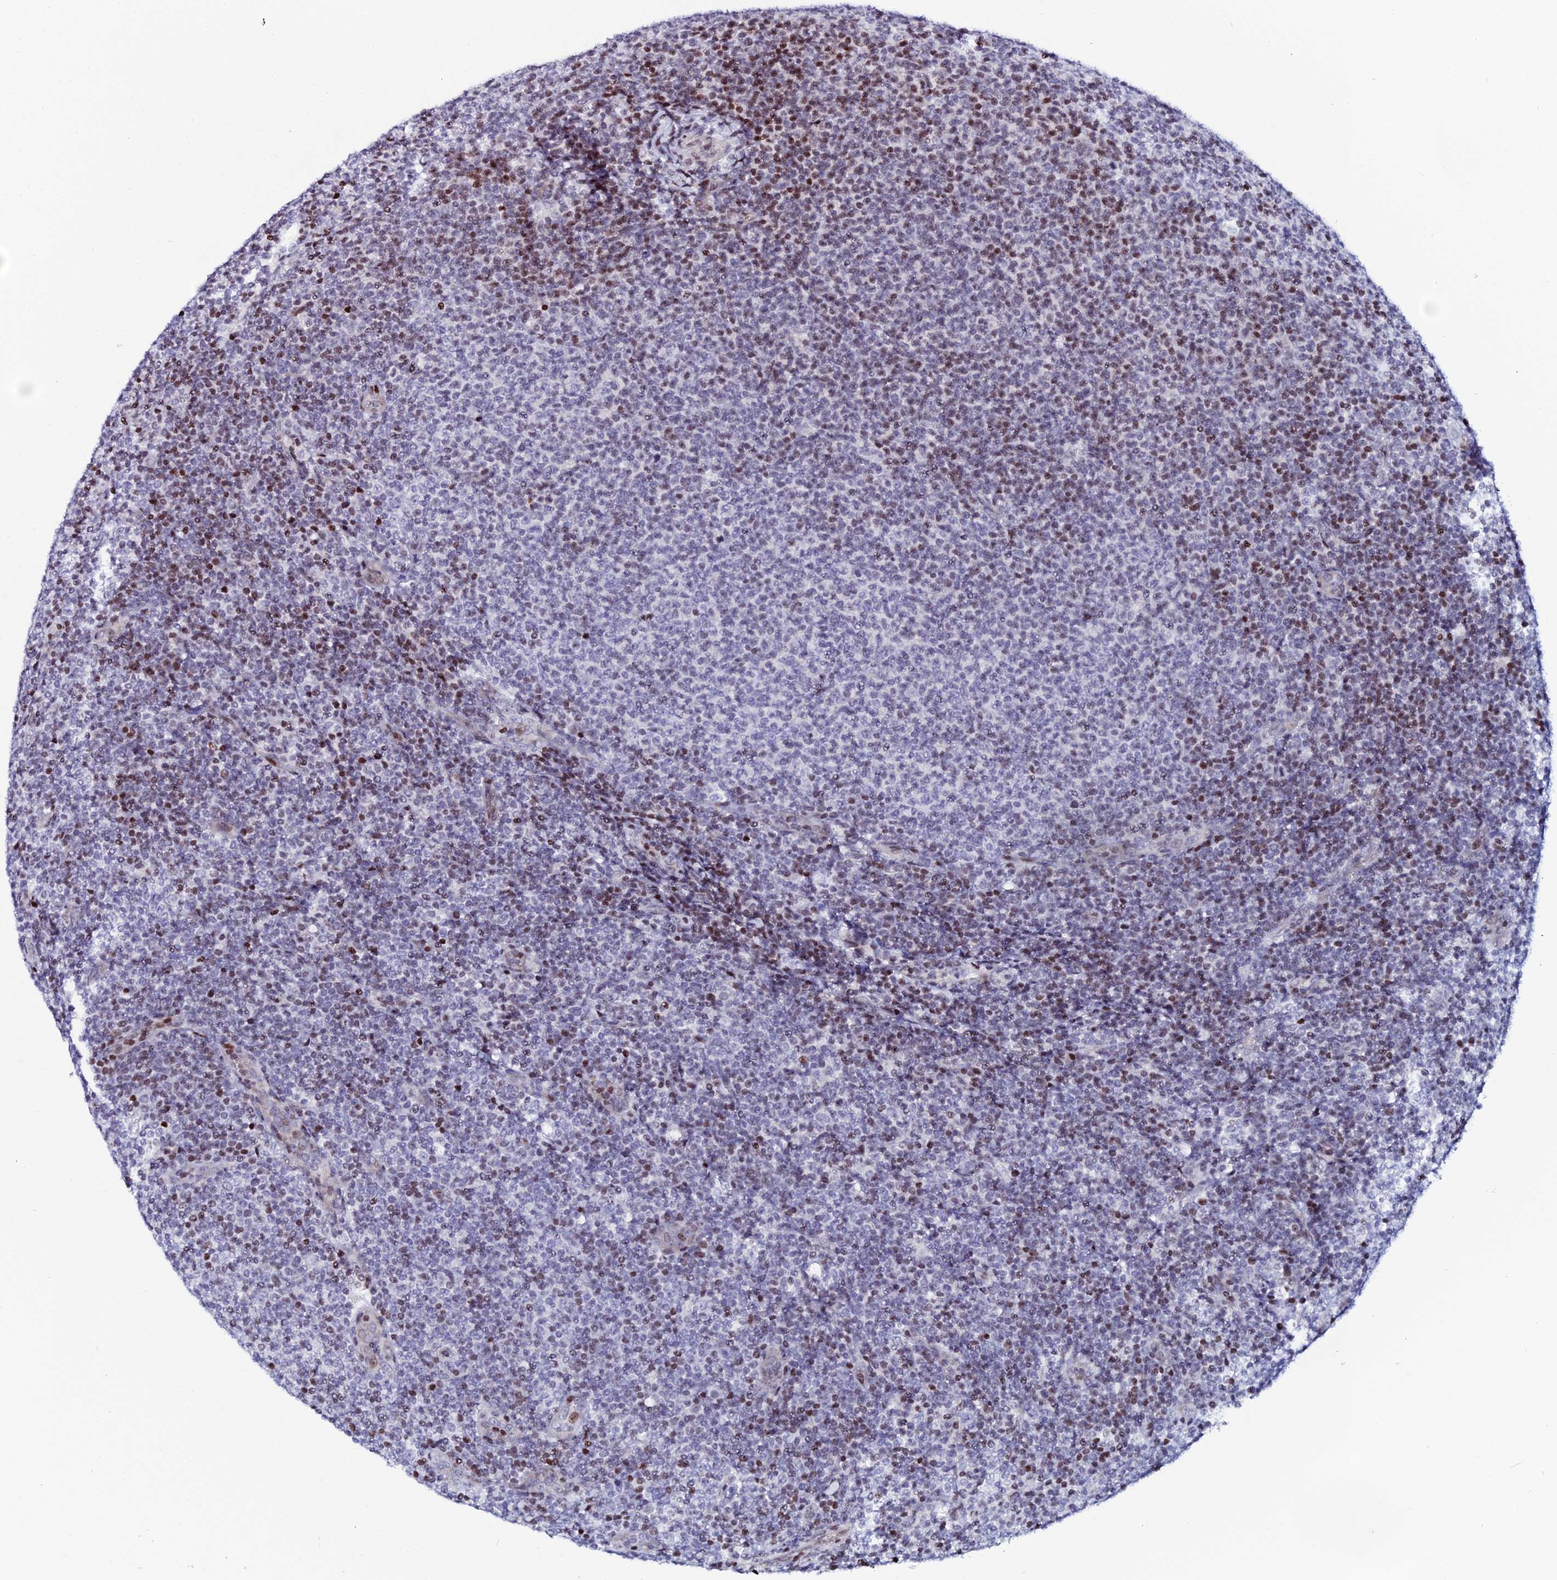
{"staining": {"intensity": "moderate", "quantity": "25%-75%", "location": "nuclear"}, "tissue": "lymphoma", "cell_type": "Tumor cells", "image_type": "cancer", "snomed": [{"axis": "morphology", "description": "Malignant lymphoma, non-Hodgkin's type, Low grade"}, {"axis": "topography", "description": "Lymph node"}], "caption": "This photomicrograph displays IHC staining of low-grade malignant lymphoma, non-Hodgkin's type, with medium moderate nuclear positivity in about 25%-75% of tumor cells.", "gene": "MYNN", "patient": {"sex": "male", "age": 66}}